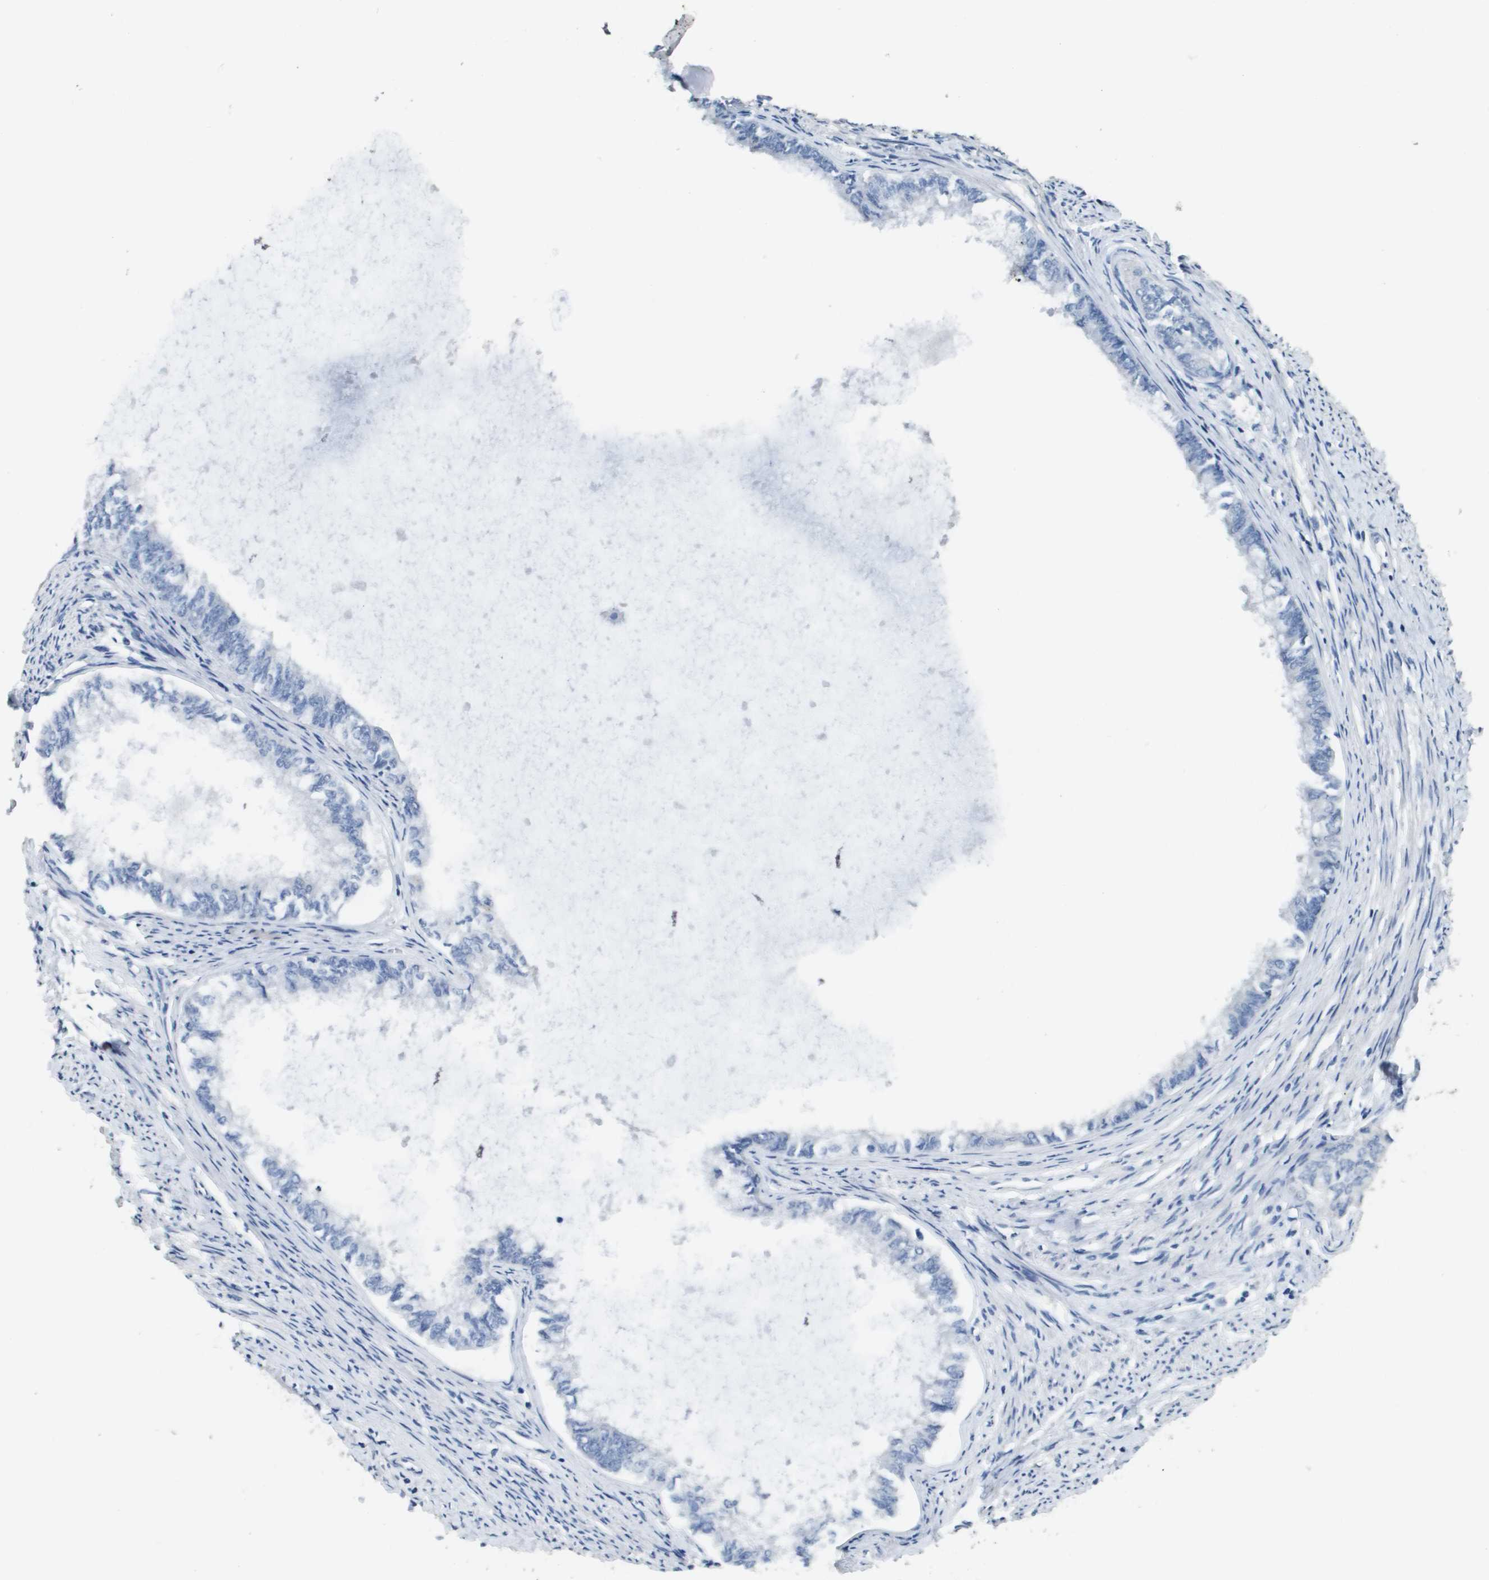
{"staining": {"intensity": "negative", "quantity": "none", "location": "none"}, "tissue": "endometrial cancer", "cell_type": "Tumor cells", "image_type": "cancer", "snomed": [{"axis": "morphology", "description": "Adenocarcinoma, NOS"}, {"axis": "topography", "description": "Endometrium"}], "caption": "IHC image of neoplastic tissue: human adenocarcinoma (endometrial) stained with DAB displays no significant protein positivity in tumor cells.", "gene": "MT3", "patient": {"sex": "female", "age": 86}}